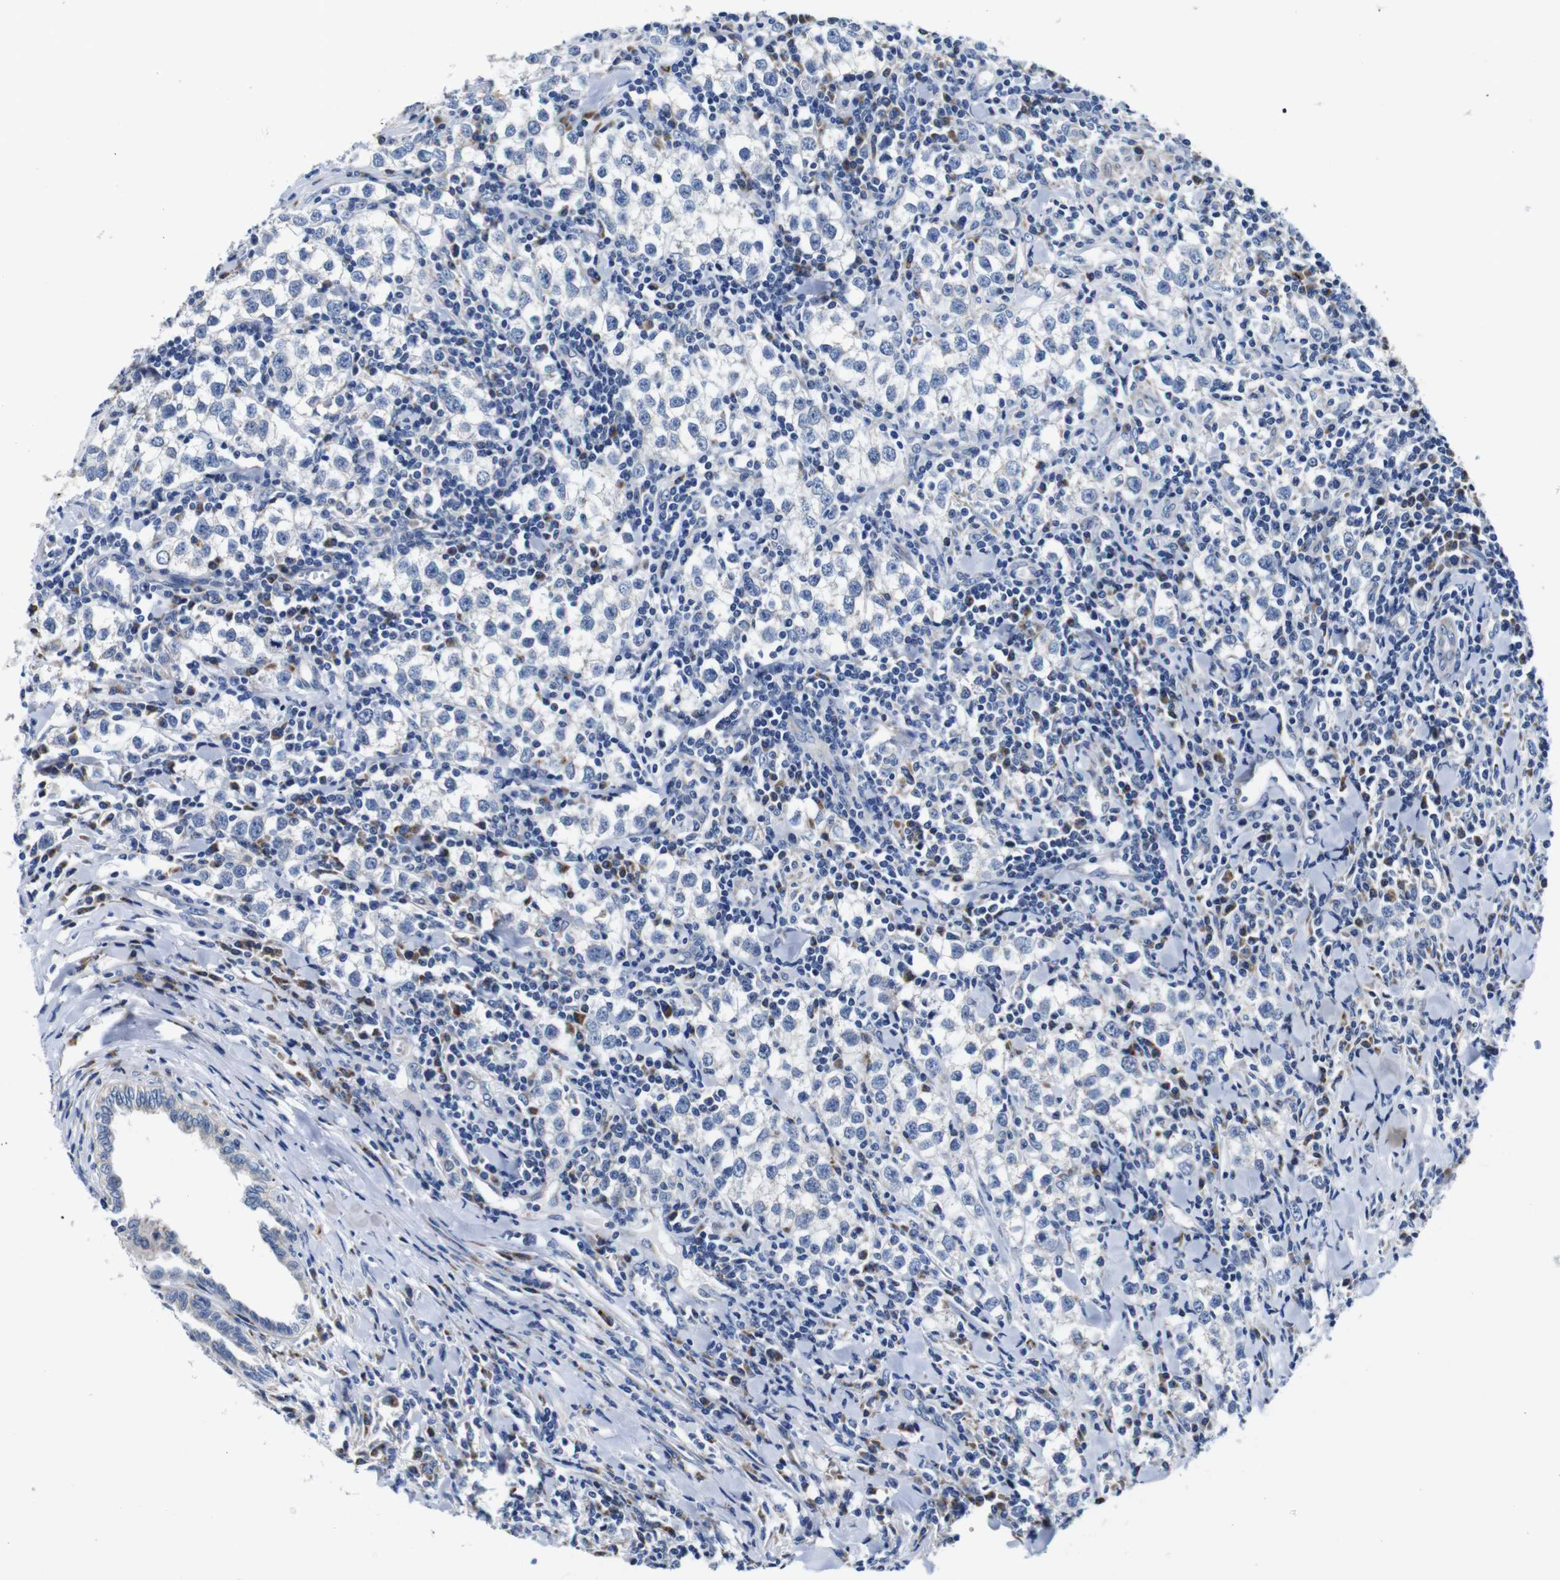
{"staining": {"intensity": "negative", "quantity": "none", "location": "none"}, "tissue": "testis cancer", "cell_type": "Tumor cells", "image_type": "cancer", "snomed": [{"axis": "morphology", "description": "Seminoma, NOS"}, {"axis": "morphology", "description": "Carcinoma, Embryonal, NOS"}, {"axis": "topography", "description": "Testis"}], "caption": "The micrograph exhibits no significant positivity in tumor cells of seminoma (testis).", "gene": "SNX19", "patient": {"sex": "male", "age": 36}}